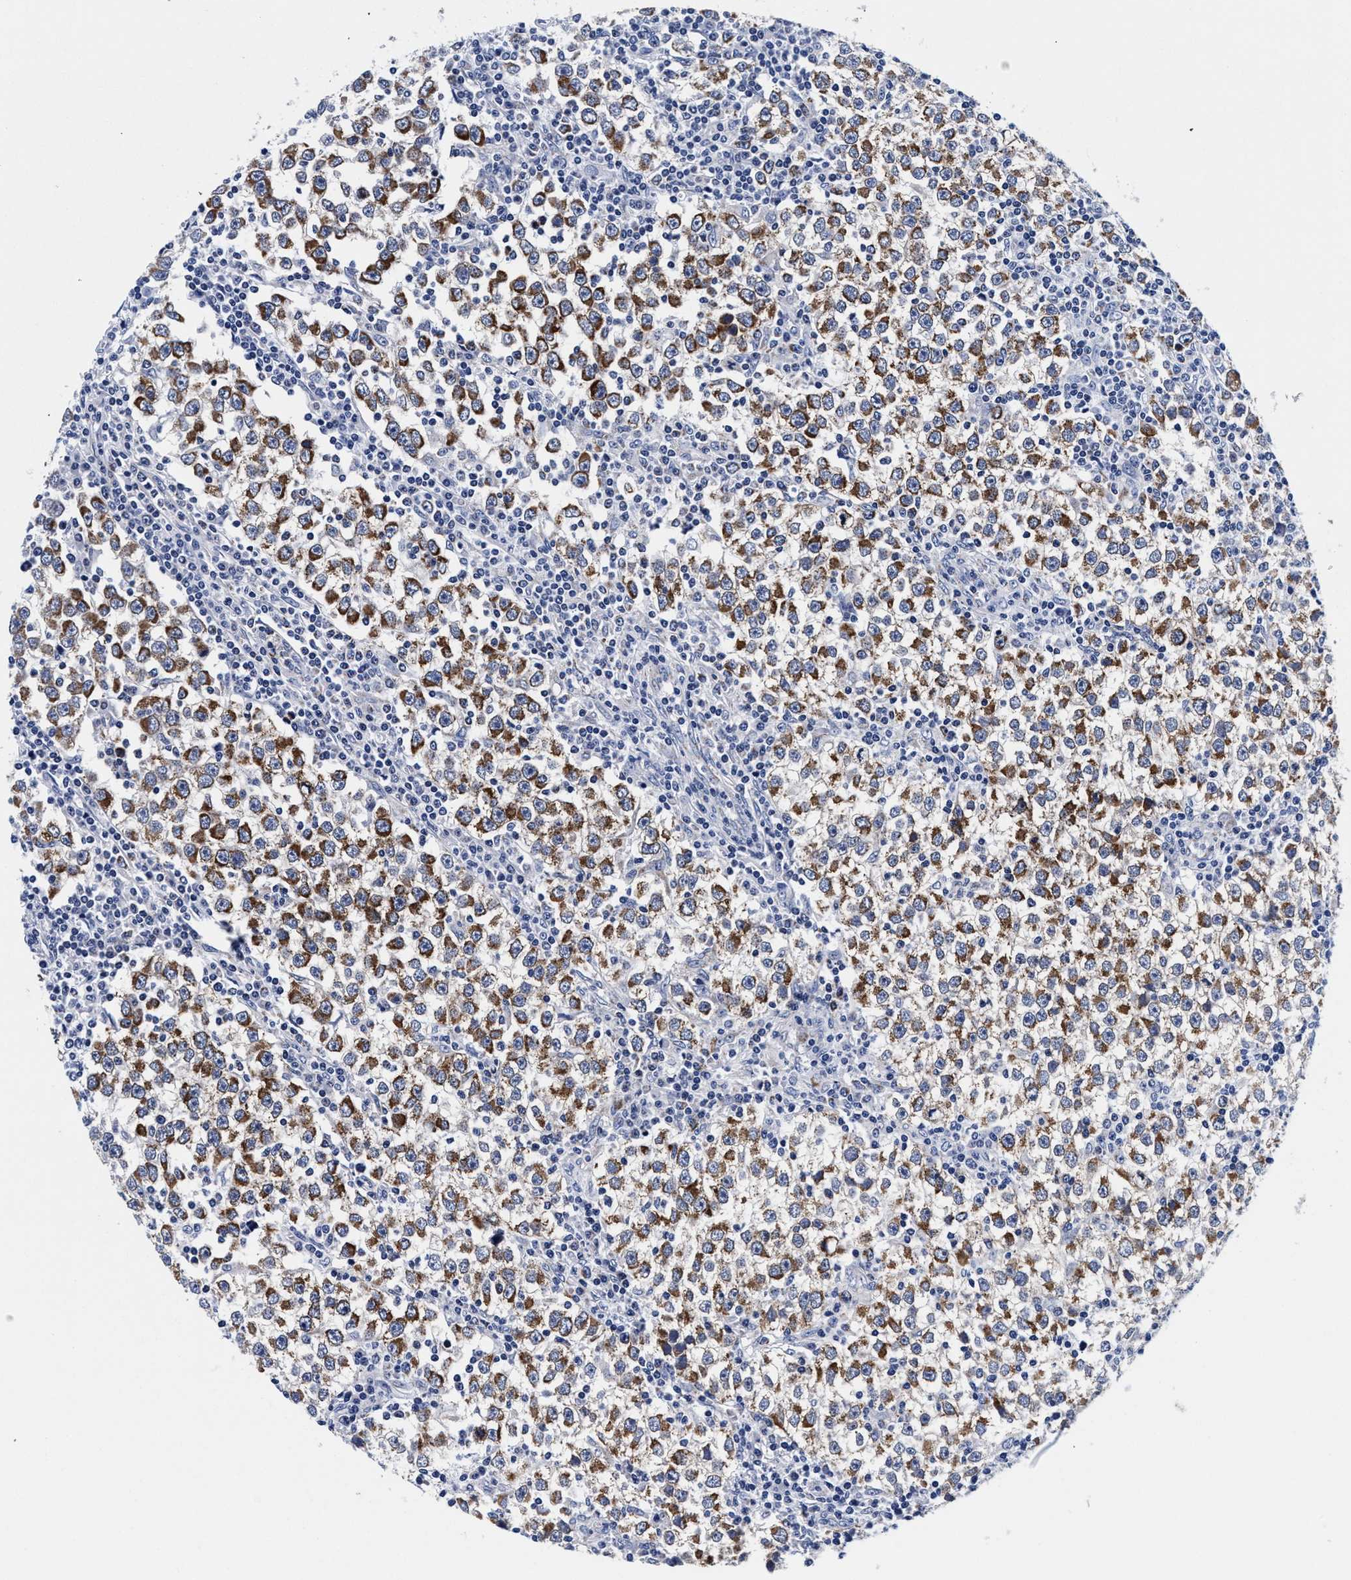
{"staining": {"intensity": "strong", "quantity": ">75%", "location": "cytoplasmic/membranous"}, "tissue": "testis cancer", "cell_type": "Tumor cells", "image_type": "cancer", "snomed": [{"axis": "morphology", "description": "Seminoma, NOS"}, {"axis": "topography", "description": "Testis"}], "caption": "Immunohistochemical staining of testis cancer (seminoma) demonstrates high levels of strong cytoplasmic/membranous protein positivity in about >75% of tumor cells.", "gene": "RAB3B", "patient": {"sex": "male", "age": 65}}